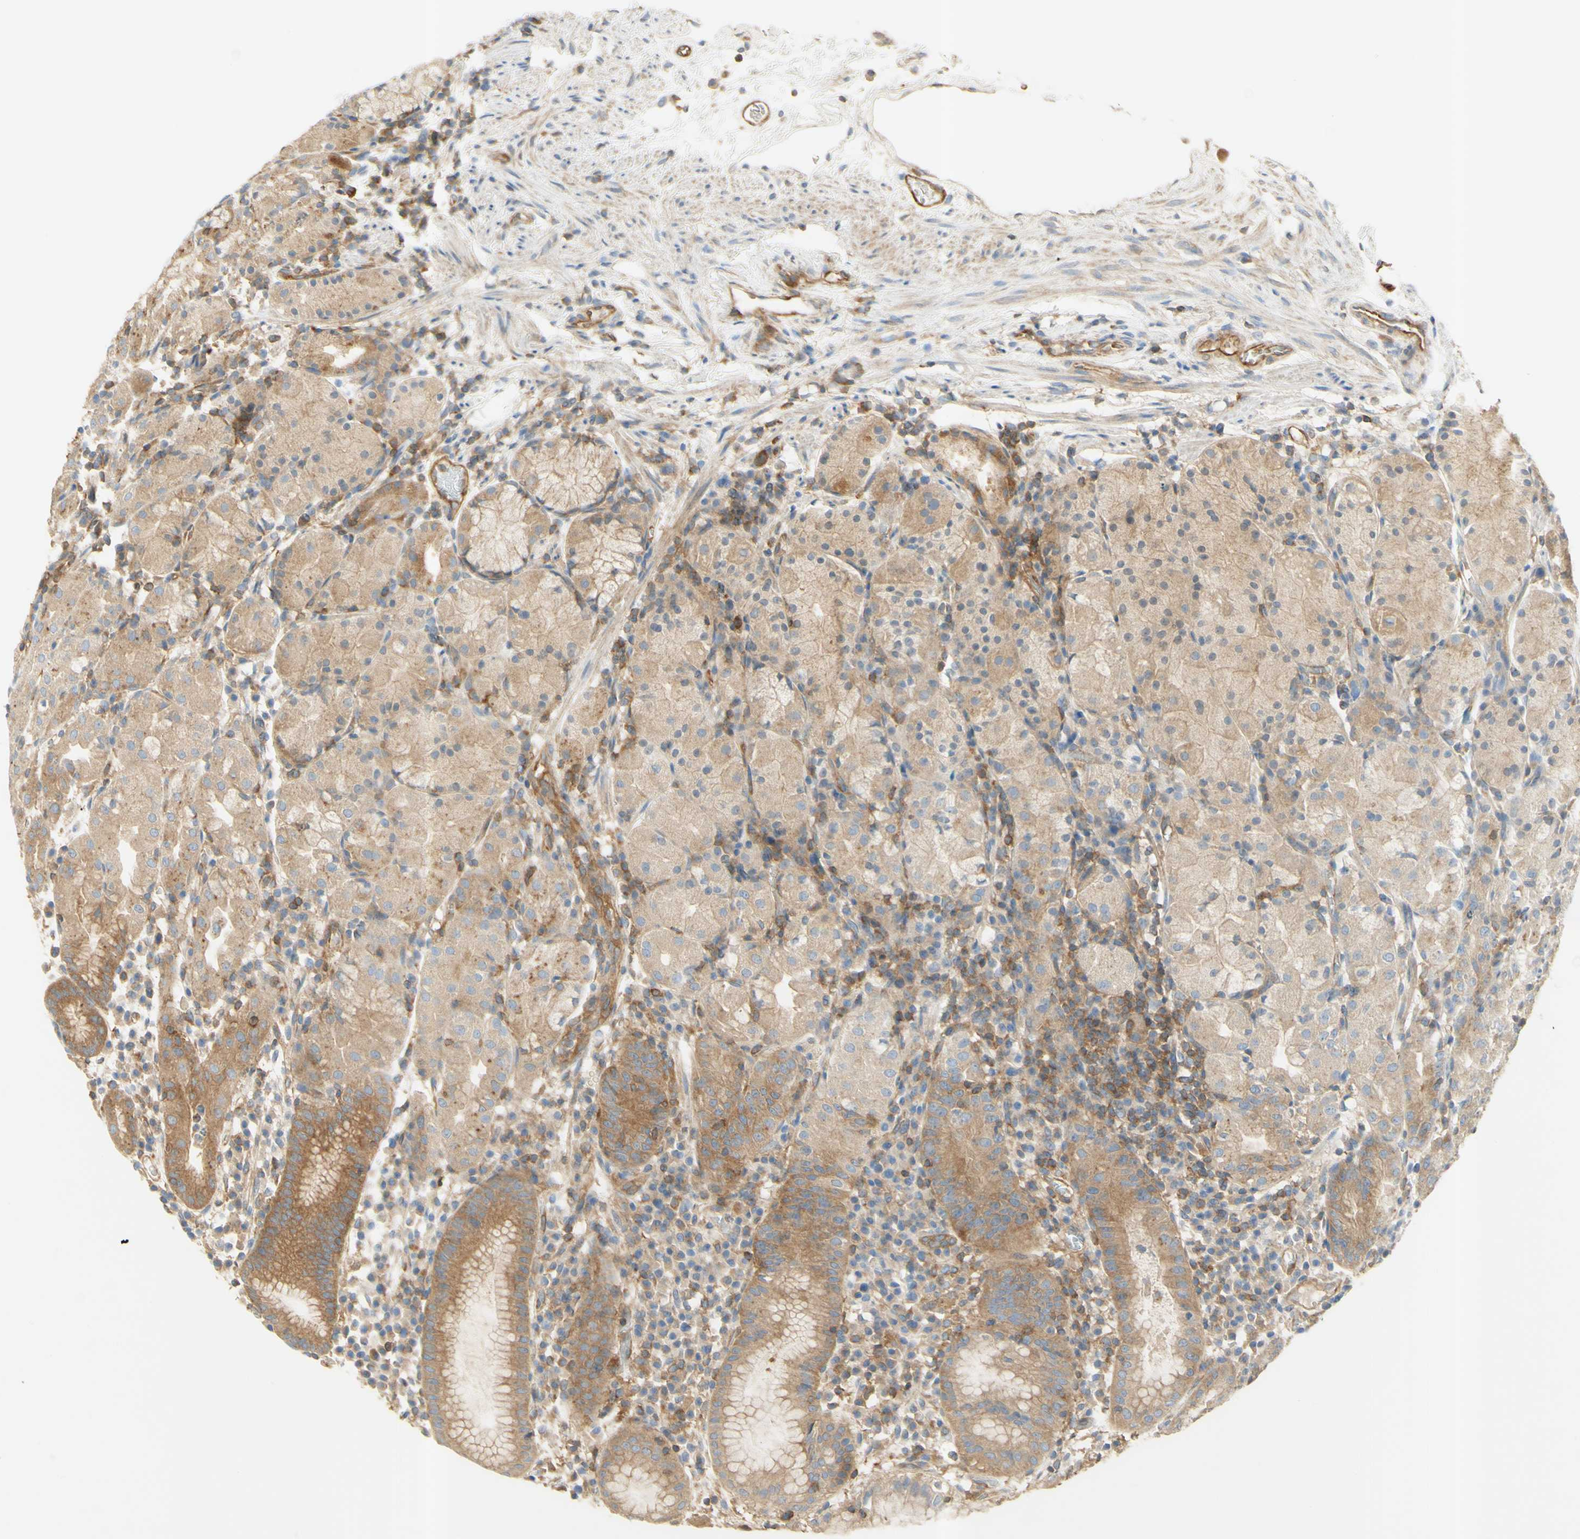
{"staining": {"intensity": "moderate", "quantity": ">75%", "location": "cytoplasmic/membranous"}, "tissue": "stomach", "cell_type": "Glandular cells", "image_type": "normal", "snomed": [{"axis": "morphology", "description": "Normal tissue, NOS"}, {"axis": "topography", "description": "Stomach"}, {"axis": "topography", "description": "Stomach, lower"}], "caption": "Immunohistochemistry (IHC) micrograph of normal stomach stained for a protein (brown), which demonstrates medium levels of moderate cytoplasmic/membranous staining in about >75% of glandular cells.", "gene": "IKBKG", "patient": {"sex": "female", "age": 75}}